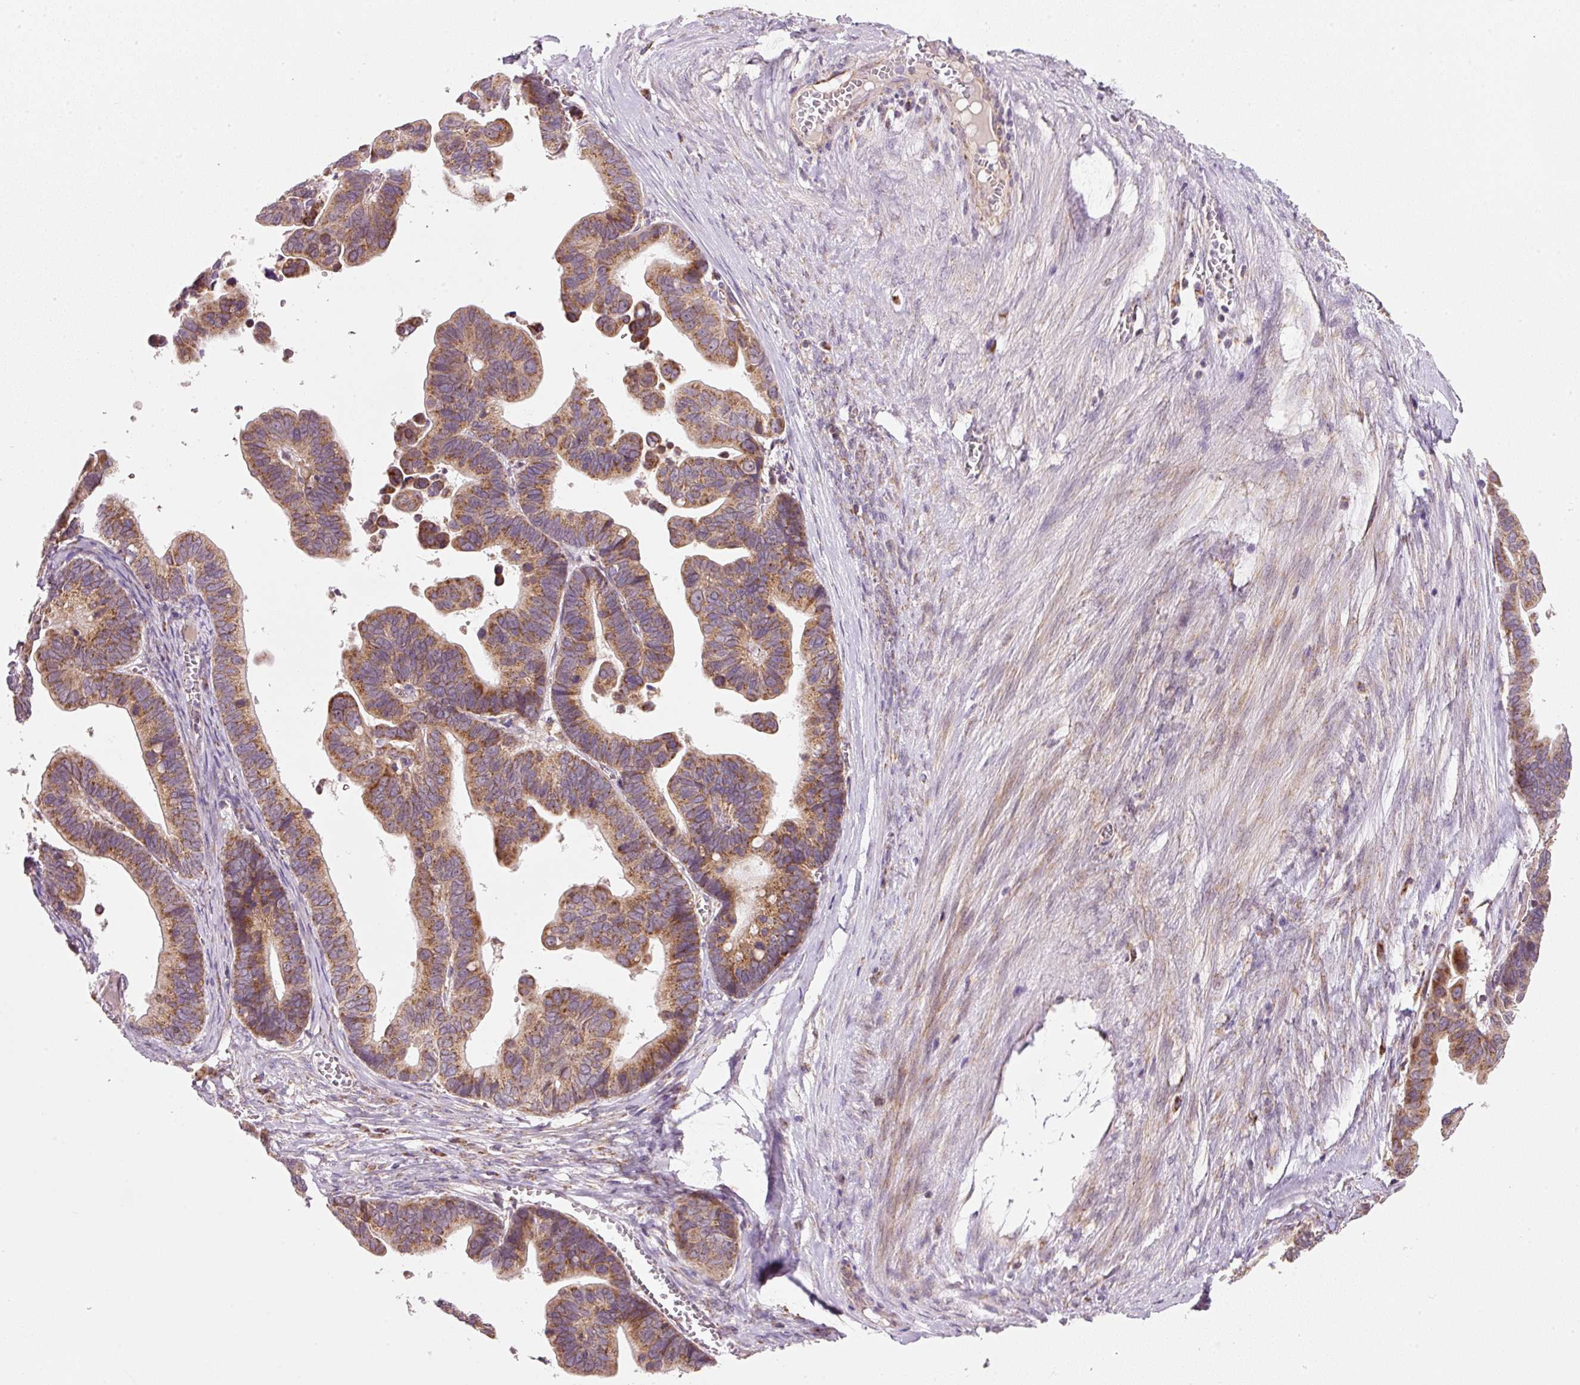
{"staining": {"intensity": "moderate", "quantity": ">75%", "location": "cytoplasmic/membranous"}, "tissue": "ovarian cancer", "cell_type": "Tumor cells", "image_type": "cancer", "snomed": [{"axis": "morphology", "description": "Cystadenocarcinoma, serous, NOS"}, {"axis": "topography", "description": "Ovary"}], "caption": "An image of ovarian cancer stained for a protein shows moderate cytoplasmic/membranous brown staining in tumor cells. The protein is shown in brown color, while the nuclei are stained blue.", "gene": "FAM78B", "patient": {"sex": "female", "age": 56}}